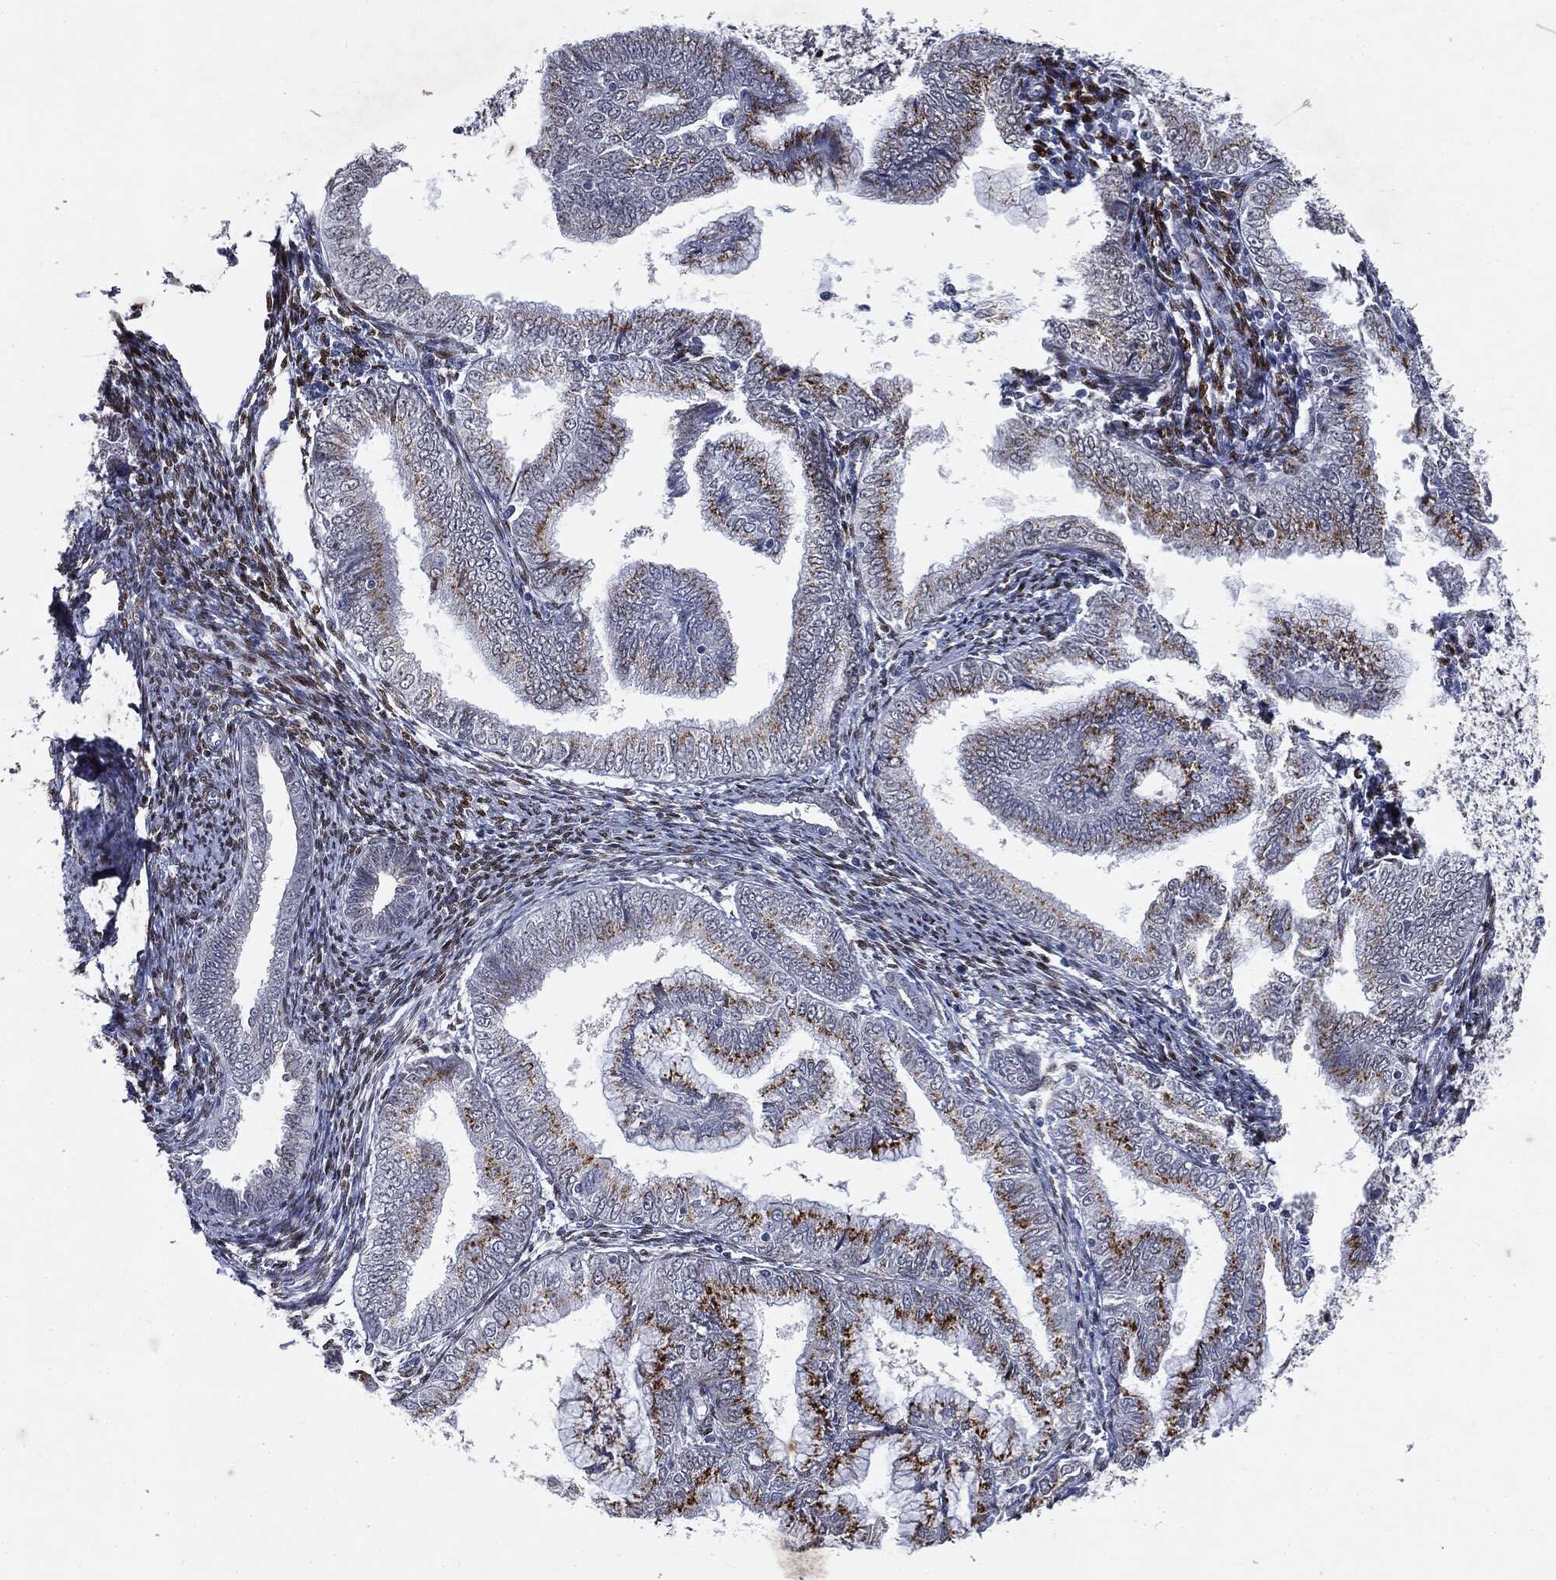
{"staining": {"intensity": "strong", "quantity": "<25%", "location": "cytoplasmic/membranous"}, "tissue": "endometrial cancer", "cell_type": "Tumor cells", "image_type": "cancer", "snomed": [{"axis": "morphology", "description": "Adenocarcinoma, NOS"}, {"axis": "topography", "description": "Endometrium"}], "caption": "Strong cytoplasmic/membranous protein positivity is seen in approximately <25% of tumor cells in adenocarcinoma (endometrial).", "gene": "CASD1", "patient": {"sex": "female", "age": 56}}